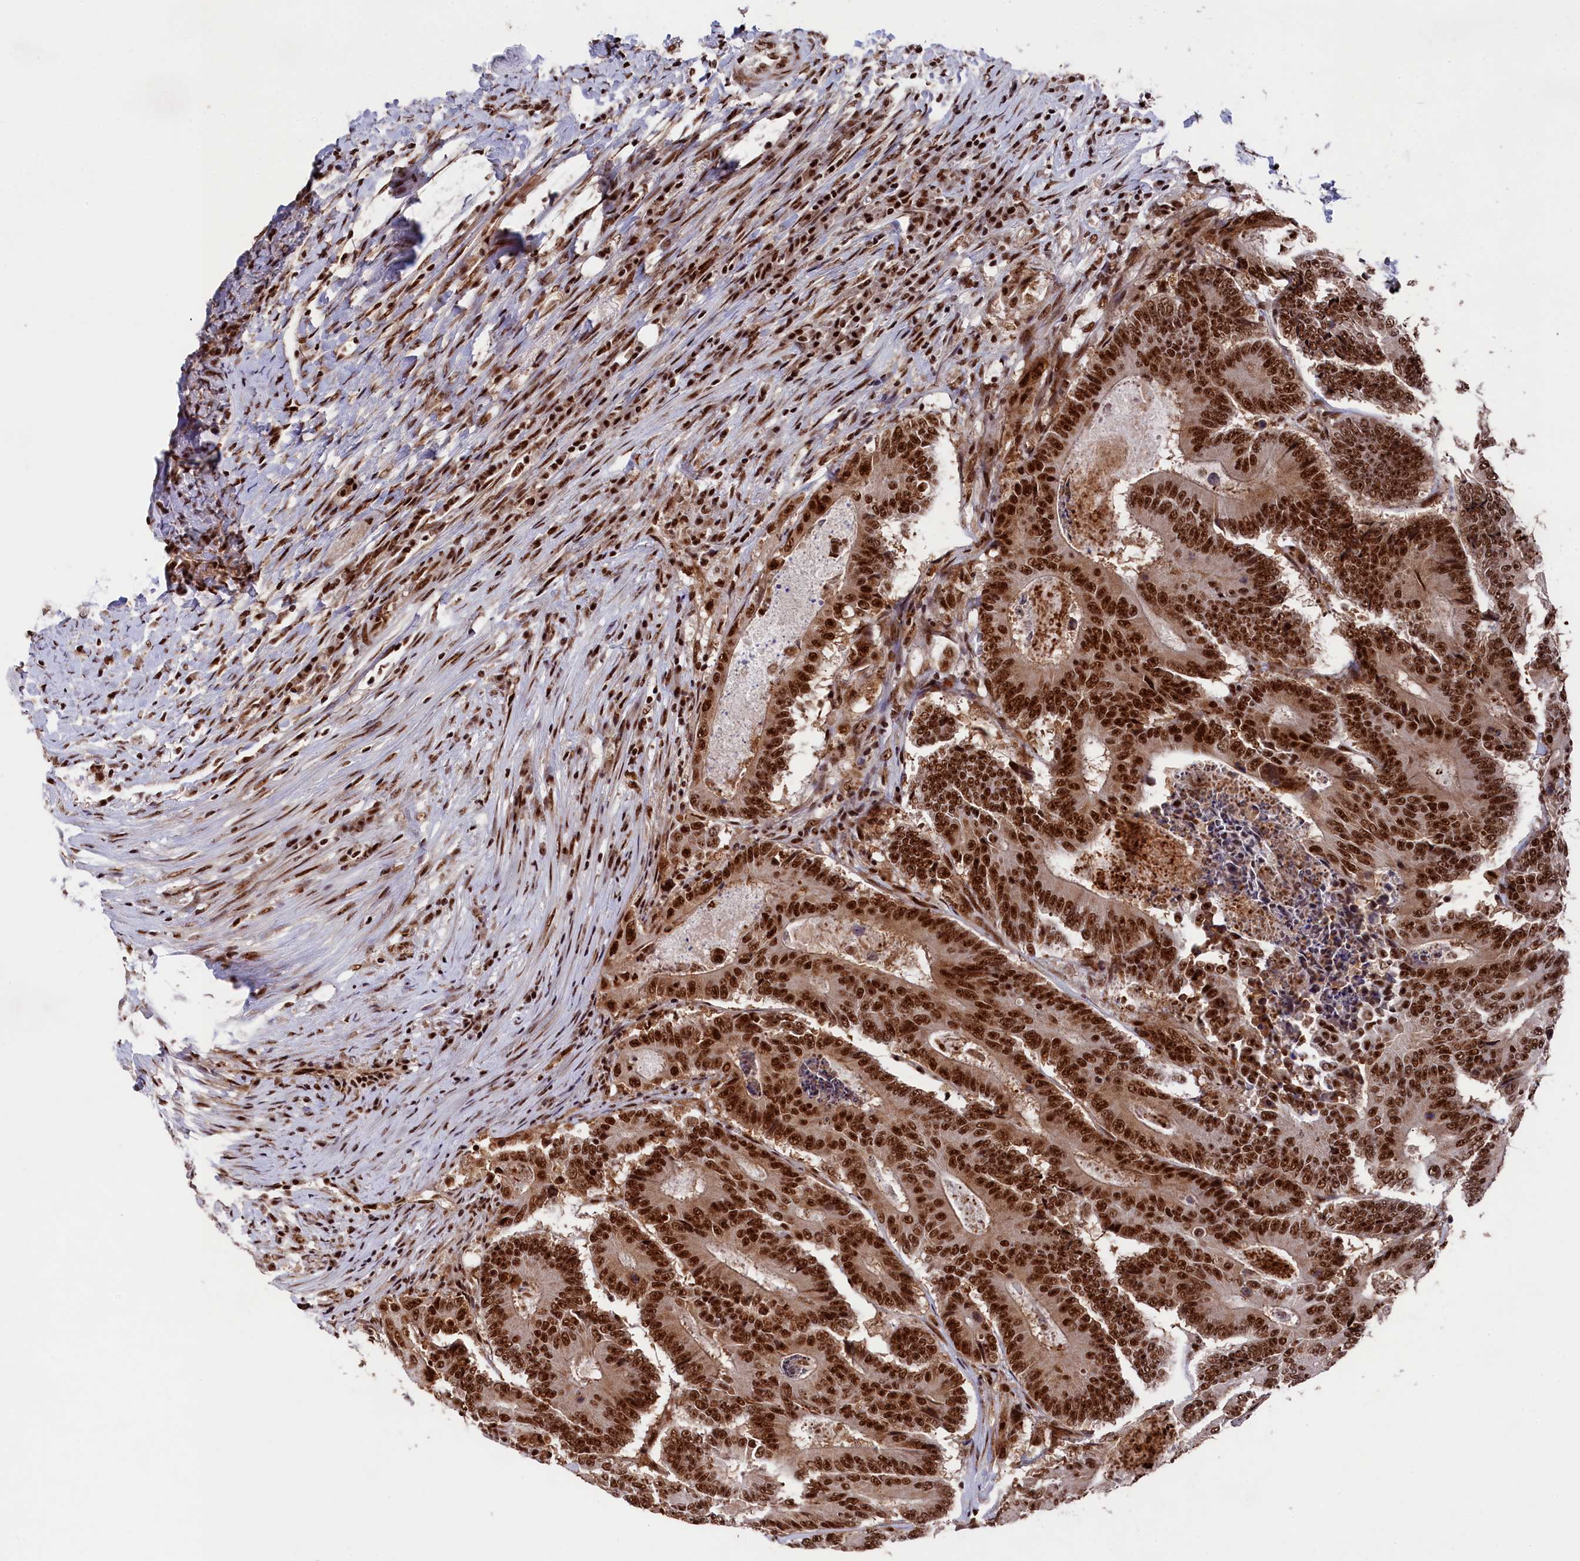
{"staining": {"intensity": "strong", "quantity": ">75%", "location": "nuclear"}, "tissue": "colorectal cancer", "cell_type": "Tumor cells", "image_type": "cancer", "snomed": [{"axis": "morphology", "description": "Adenocarcinoma, NOS"}, {"axis": "topography", "description": "Colon"}], "caption": "Protein expression analysis of human adenocarcinoma (colorectal) reveals strong nuclear positivity in approximately >75% of tumor cells. (Stains: DAB in brown, nuclei in blue, Microscopy: brightfield microscopy at high magnification).", "gene": "PRPF31", "patient": {"sex": "male", "age": 83}}